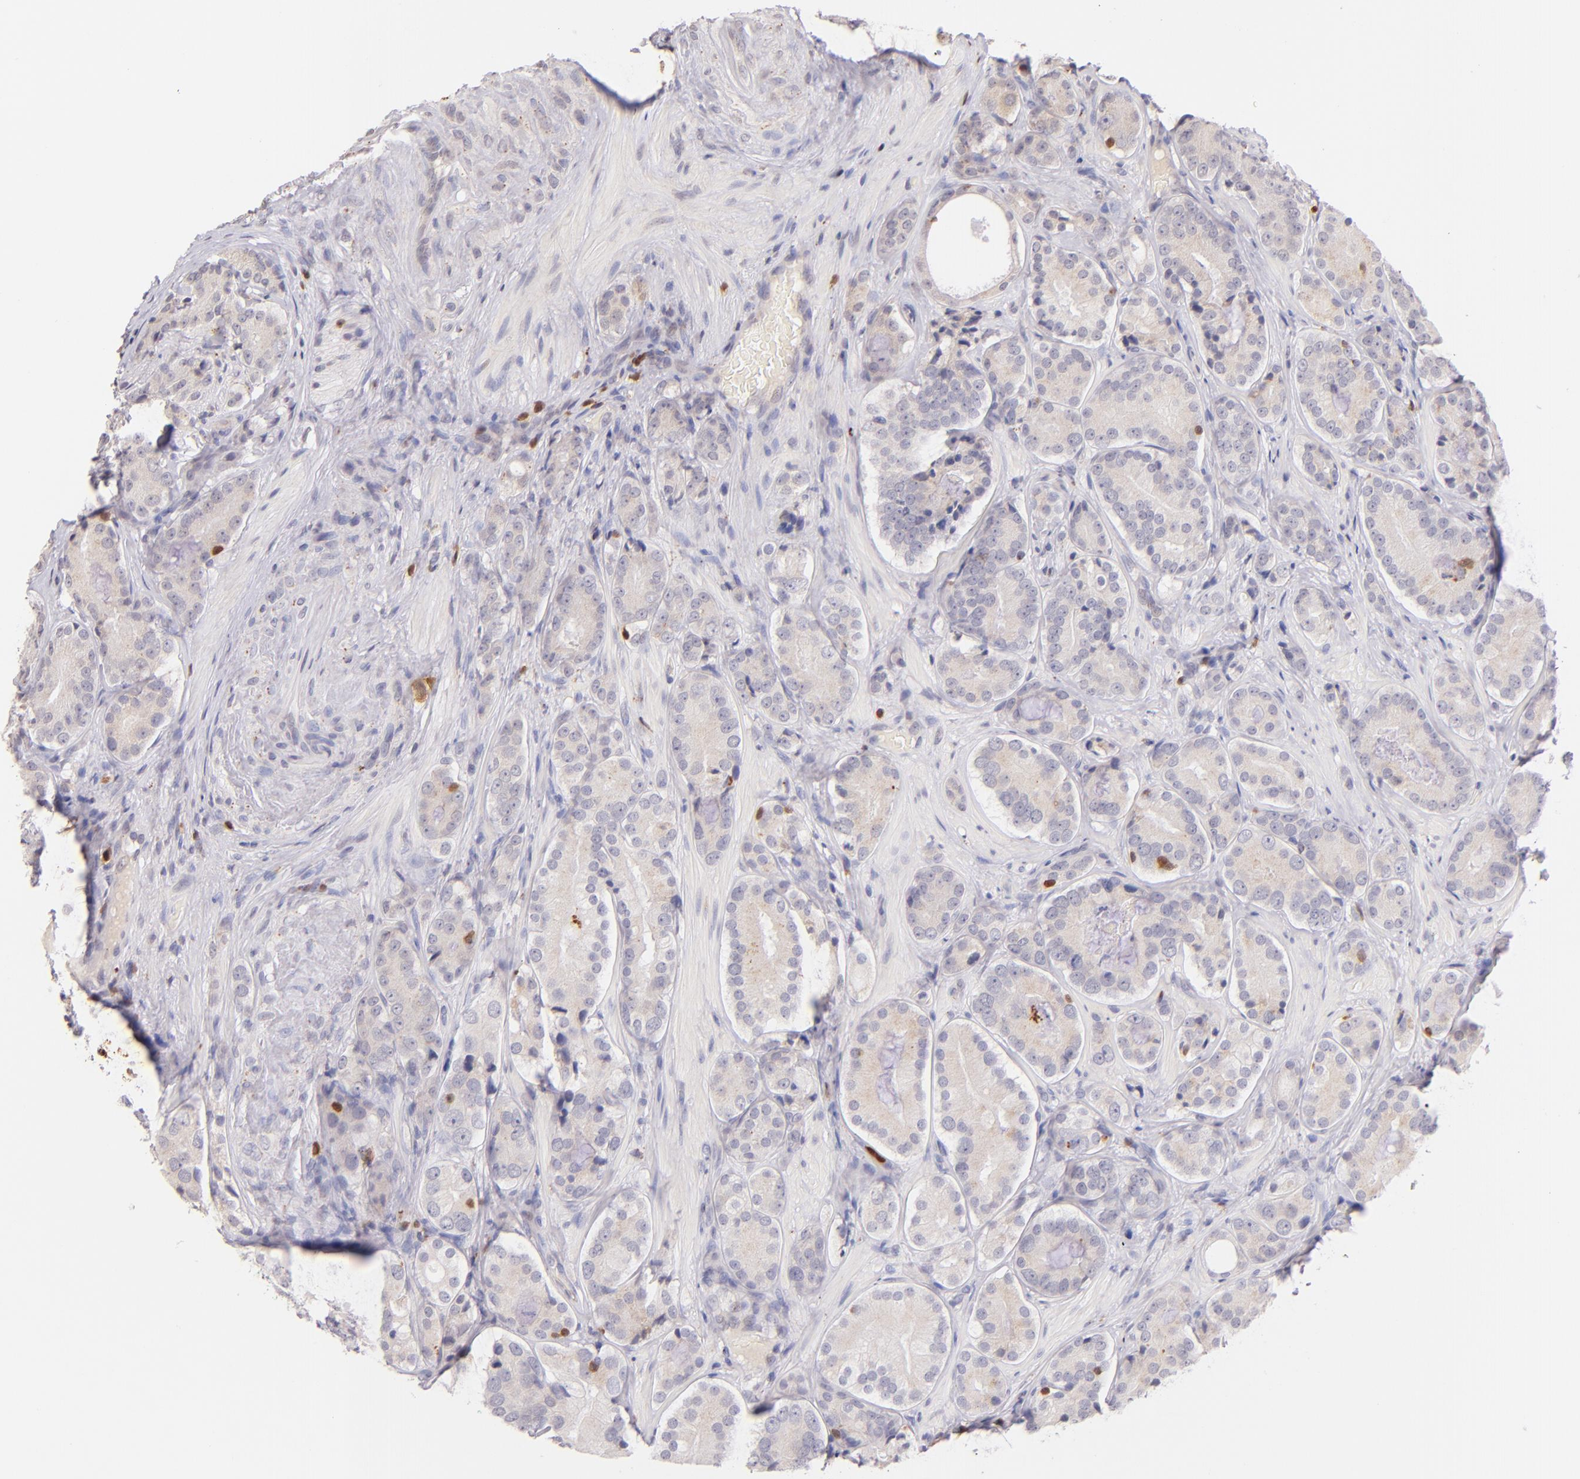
{"staining": {"intensity": "negative", "quantity": "none", "location": "none"}, "tissue": "prostate cancer", "cell_type": "Tumor cells", "image_type": "cancer", "snomed": [{"axis": "morphology", "description": "Adenocarcinoma, High grade"}, {"axis": "topography", "description": "Prostate"}], "caption": "Protein analysis of prostate cancer (high-grade adenocarcinoma) exhibits no significant expression in tumor cells.", "gene": "ZAP70", "patient": {"sex": "male", "age": 70}}